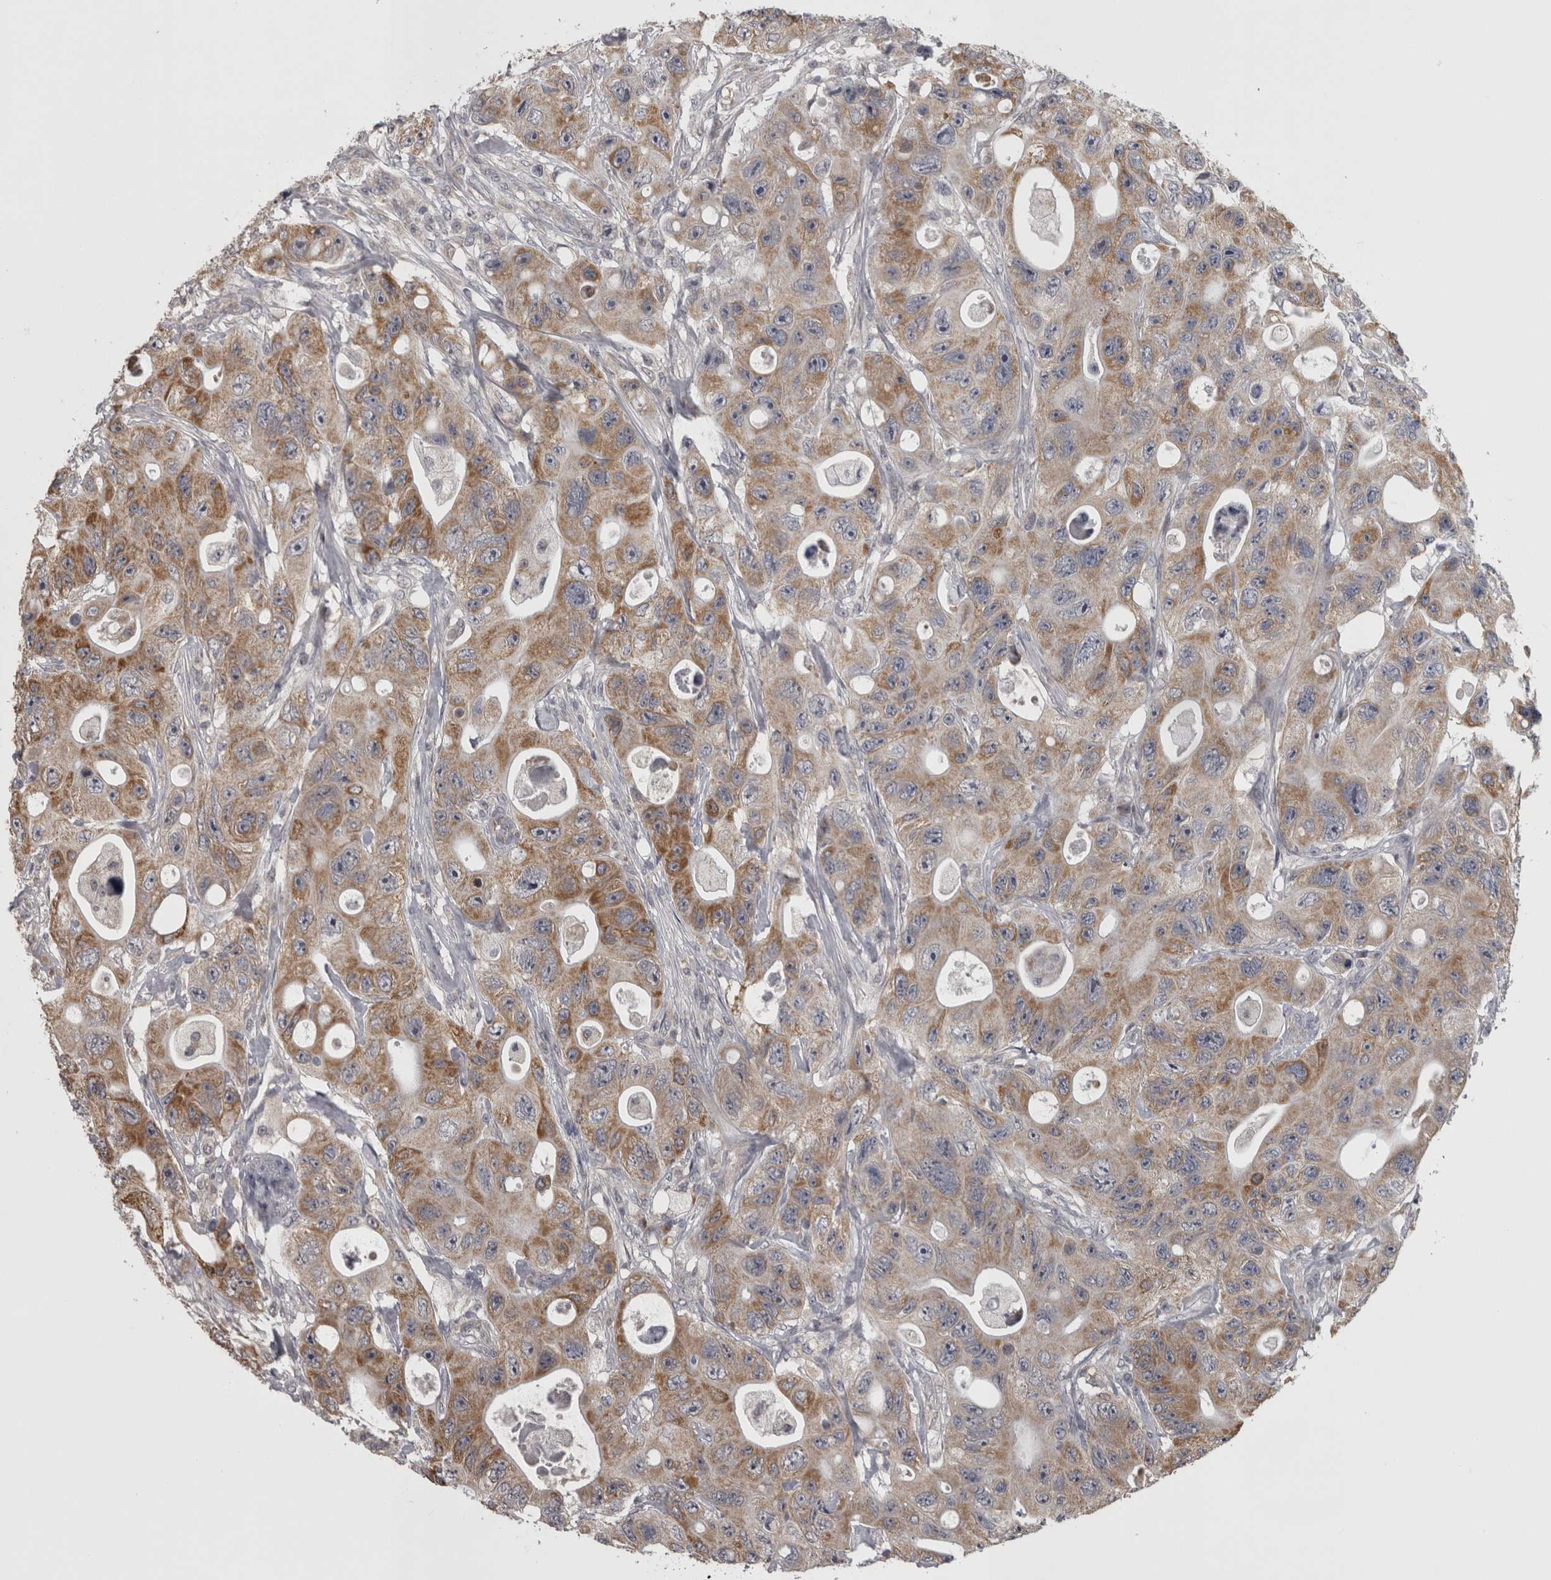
{"staining": {"intensity": "moderate", "quantity": ">75%", "location": "cytoplasmic/membranous"}, "tissue": "colorectal cancer", "cell_type": "Tumor cells", "image_type": "cancer", "snomed": [{"axis": "morphology", "description": "Adenocarcinoma, NOS"}, {"axis": "topography", "description": "Colon"}], "caption": "The immunohistochemical stain highlights moderate cytoplasmic/membranous expression in tumor cells of colorectal cancer (adenocarcinoma) tissue. Nuclei are stained in blue.", "gene": "DBT", "patient": {"sex": "female", "age": 46}}